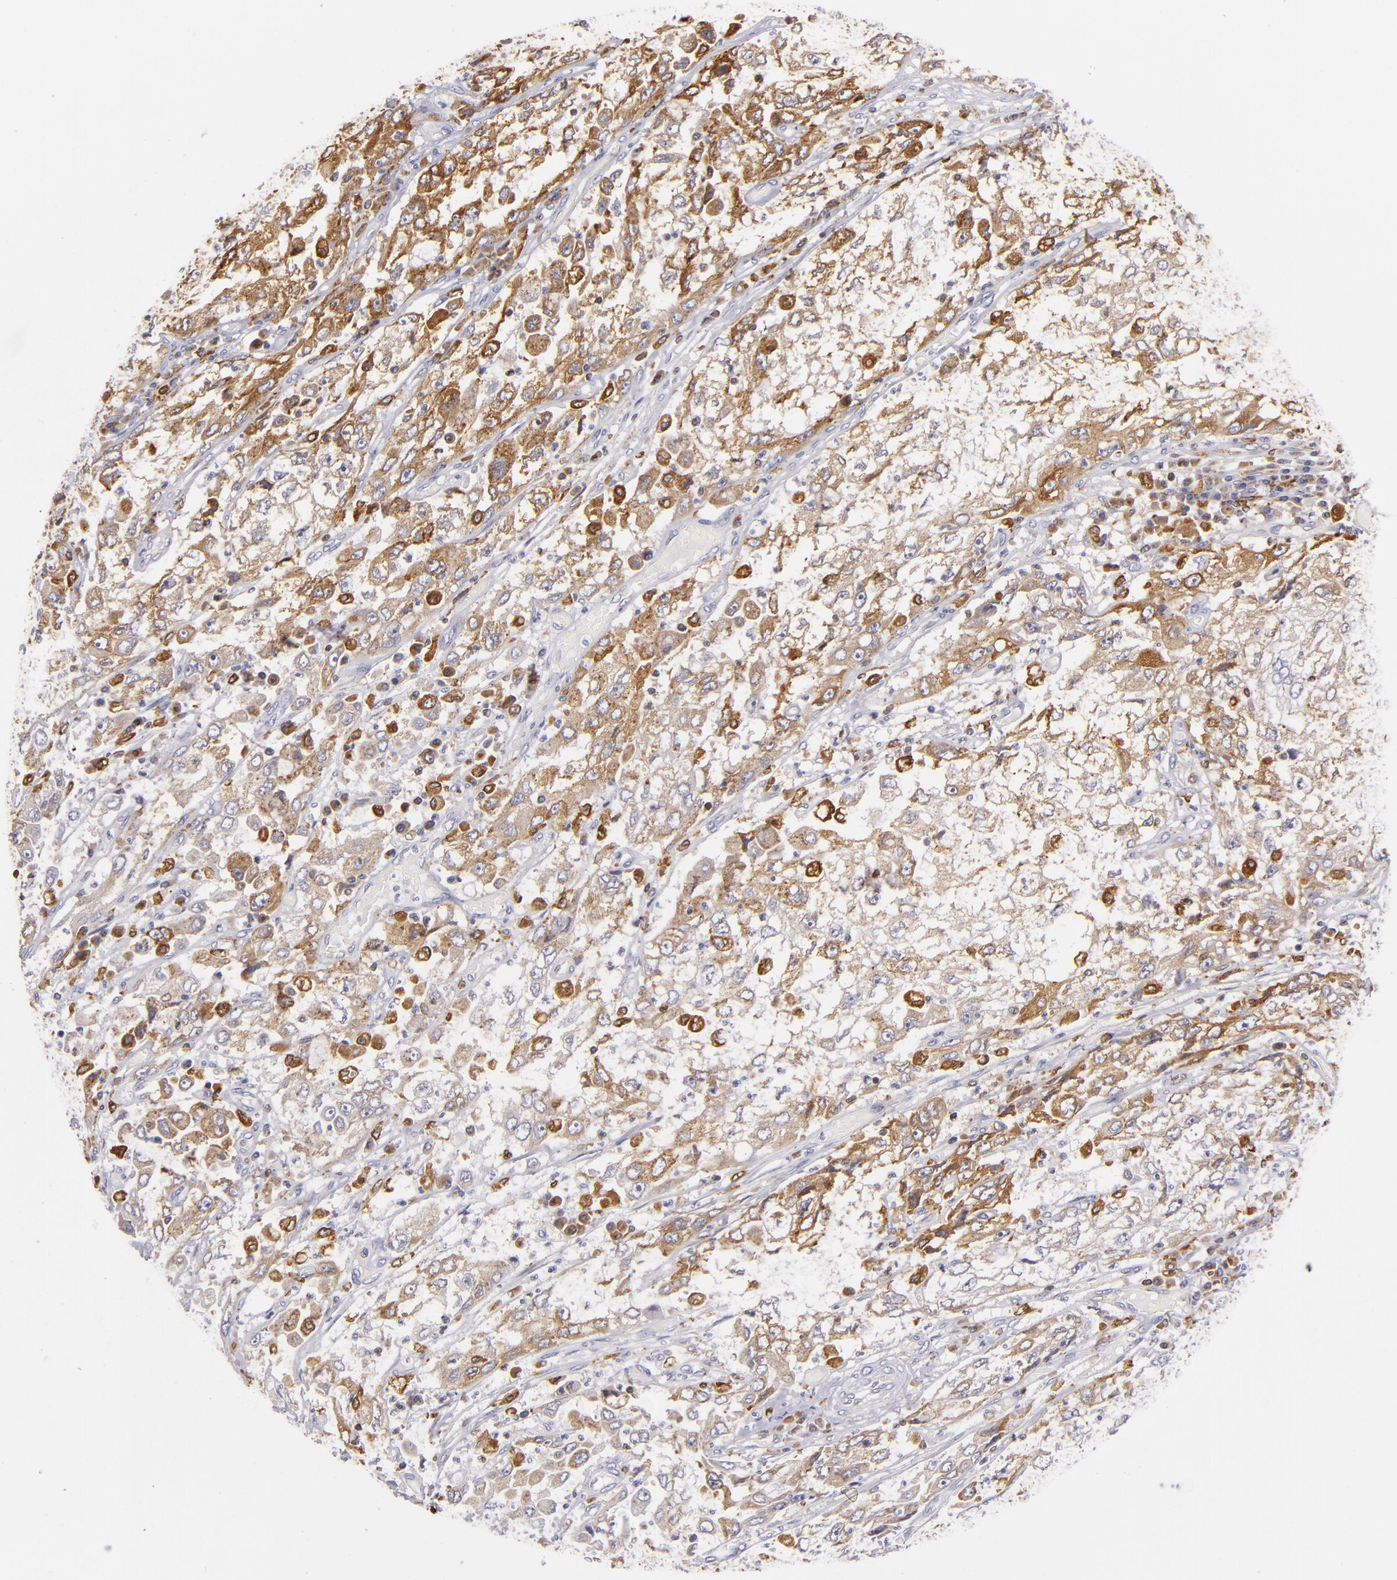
{"staining": {"intensity": "moderate", "quantity": "25%-75%", "location": "cytoplasmic/membranous"}, "tissue": "cervical cancer", "cell_type": "Tumor cells", "image_type": "cancer", "snomed": [{"axis": "morphology", "description": "Squamous cell carcinoma, NOS"}, {"axis": "topography", "description": "Cervix"}], "caption": "IHC of cervical cancer reveals medium levels of moderate cytoplasmic/membranous expression in approximately 25%-75% of tumor cells. (Stains: DAB (3,3'-diaminobenzidine) in brown, nuclei in blue, Microscopy: brightfield microscopy at high magnification).", "gene": "CD74", "patient": {"sex": "female", "age": 36}}